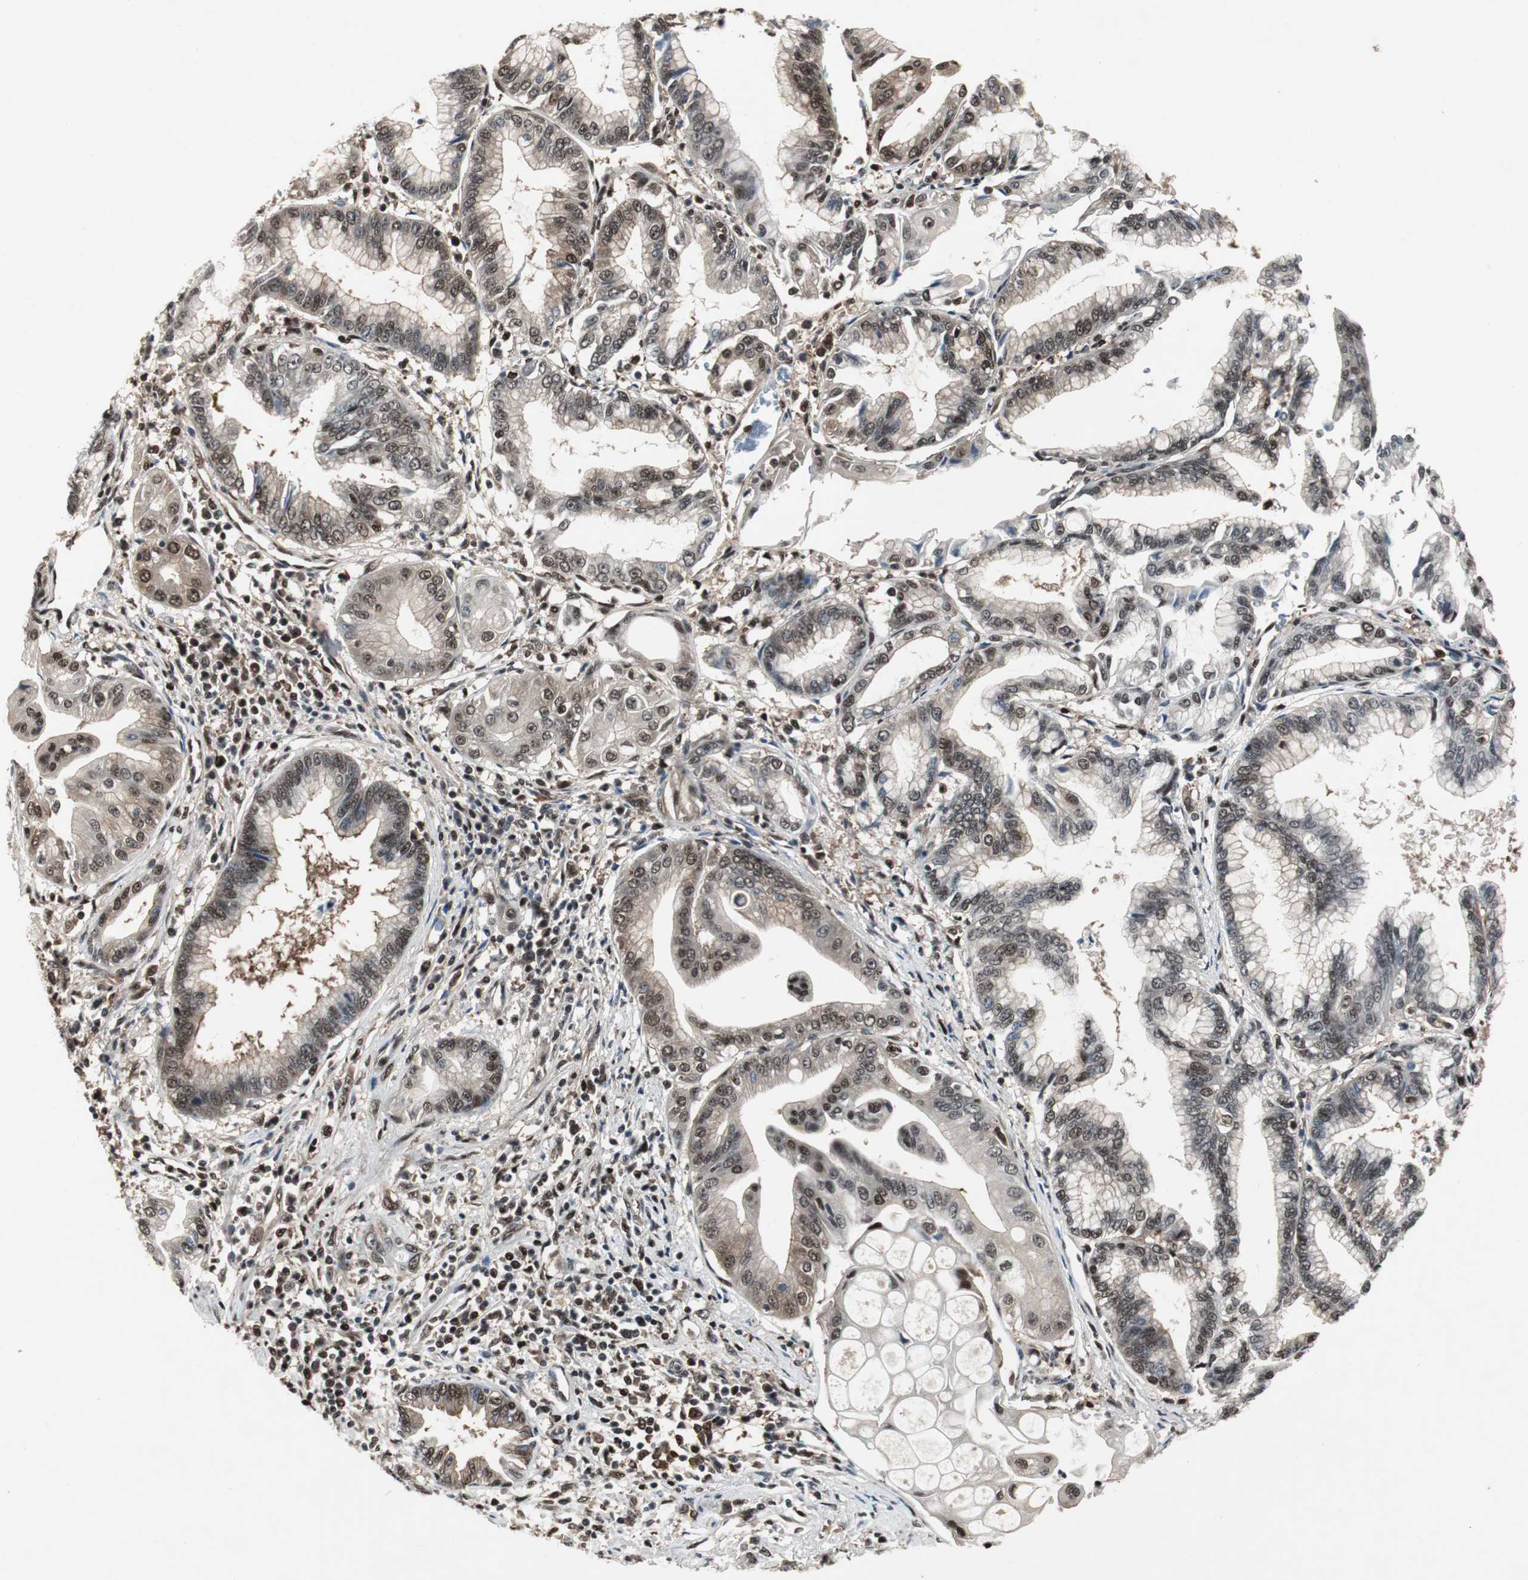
{"staining": {"intensity": "moderate", "quantity": ">75%", "location": "nuclear"}, "tissue": "pancreatic cancer", "cell_type": "Tumor cells", "image_type": "cancer", "snomed": [{"axis": "morphology", "description": "Adenocarcinoma, NOS"}, {"axis": "topography", "description": "Pancreas"}], "caption": "Immunohistochemistry histopathology image of neoplastic tissue: pancreatic cancer stained using immunohistochemistry reveals medium levels of moderate protein expression localized specifically in the nuclear of tumor cells, appearing as a nuclear brown color.", "gene": "ACLY", "patient": {"sex": "female", "age": 64}}